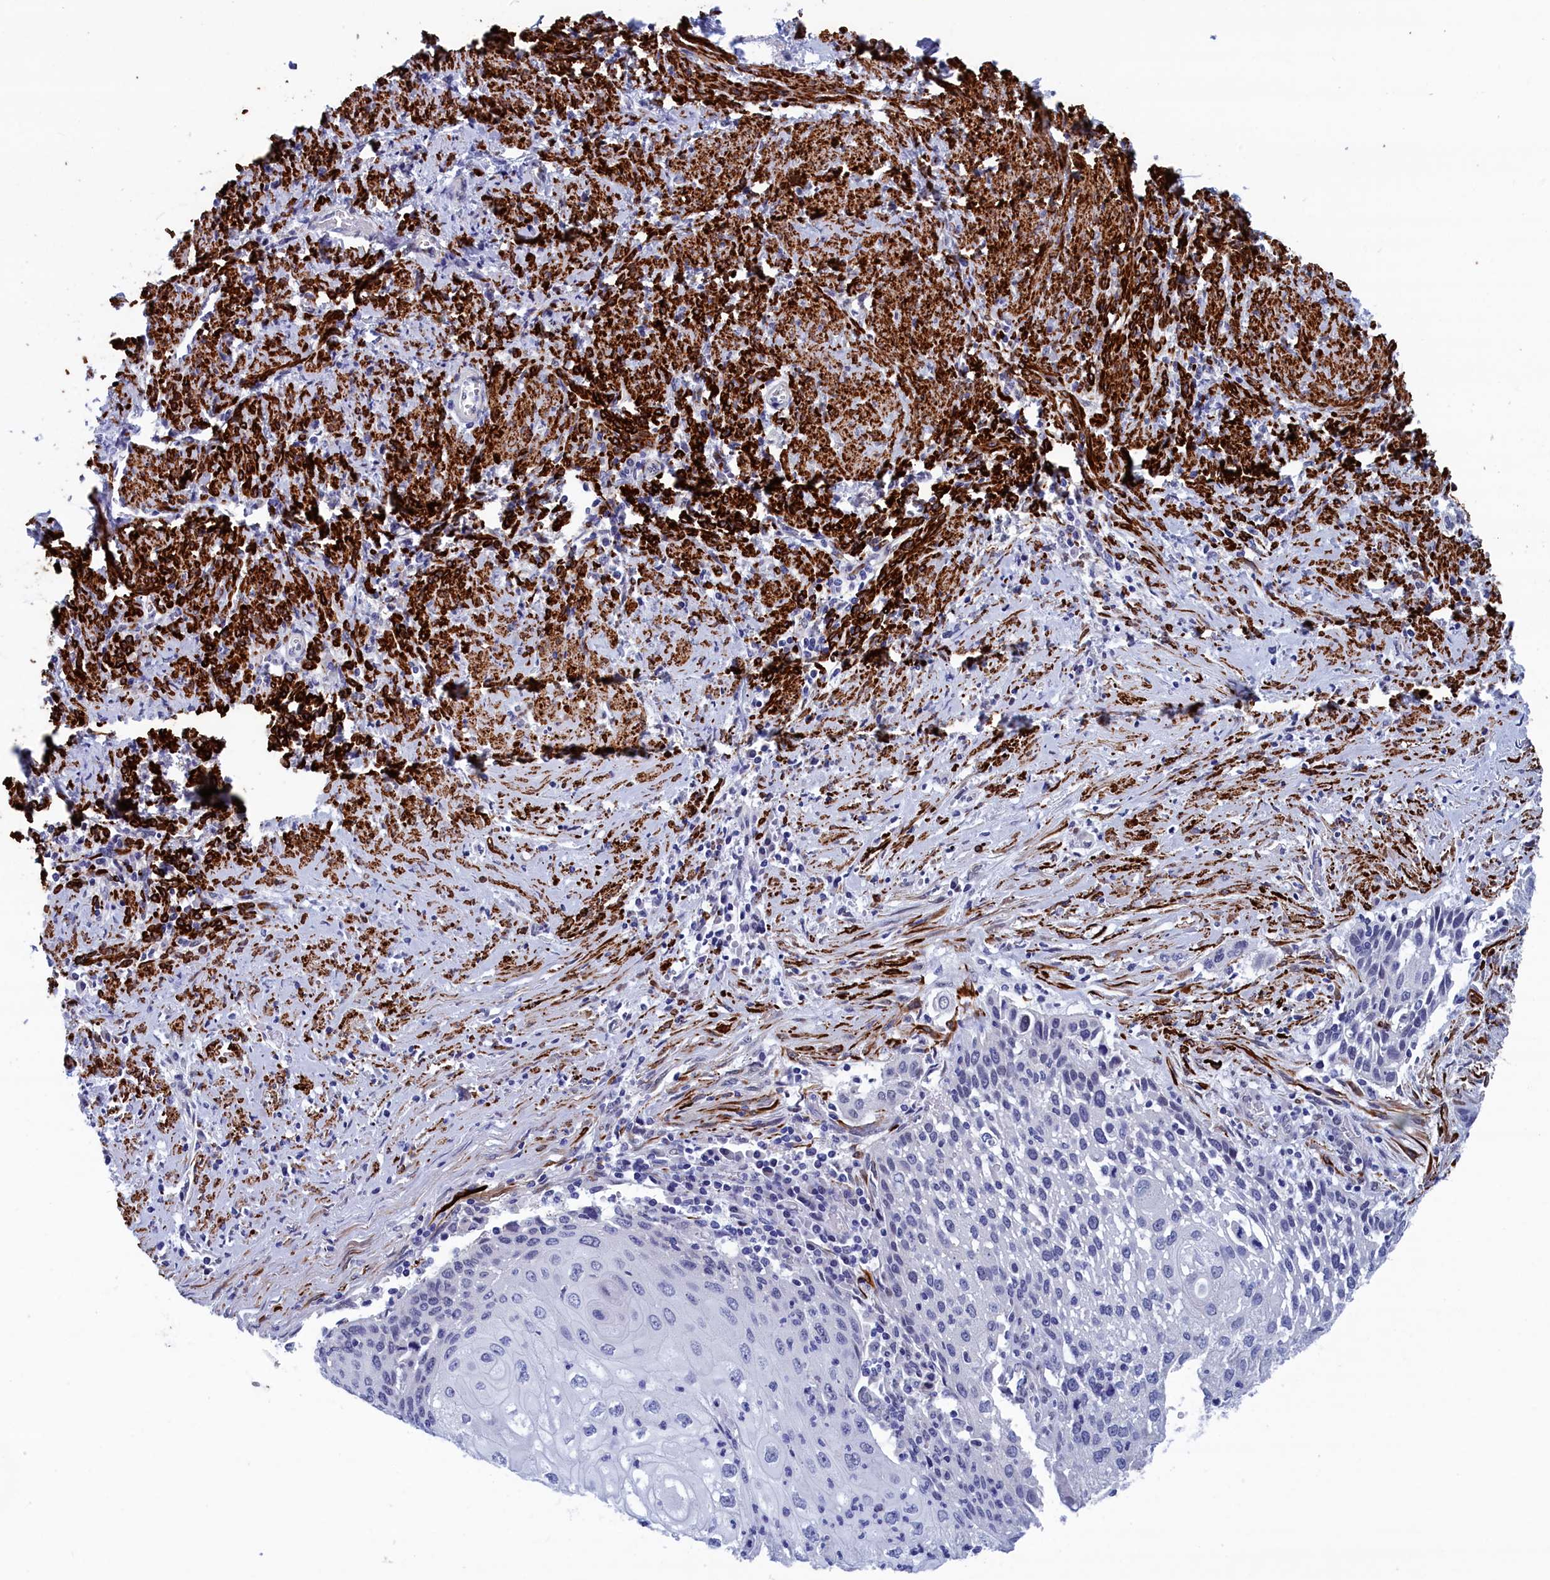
{"staining": {"intensity": "negative", "quantity": "none", "location": "none"}, "tissue": "cervical cancer", "cell_type": "Tumor cells", "image_type": "cancer", "snomed": [{"axis": "morphology", "description": "Squamous cell carcinoma, NOS"}, {"axis": "topography", "description": "Cervix"}], "caption": "Tumor cells are negative for protein expression in human cervical cancer.", "gene": "WDR83", "patient": {"sex": "female", "age": 67}}